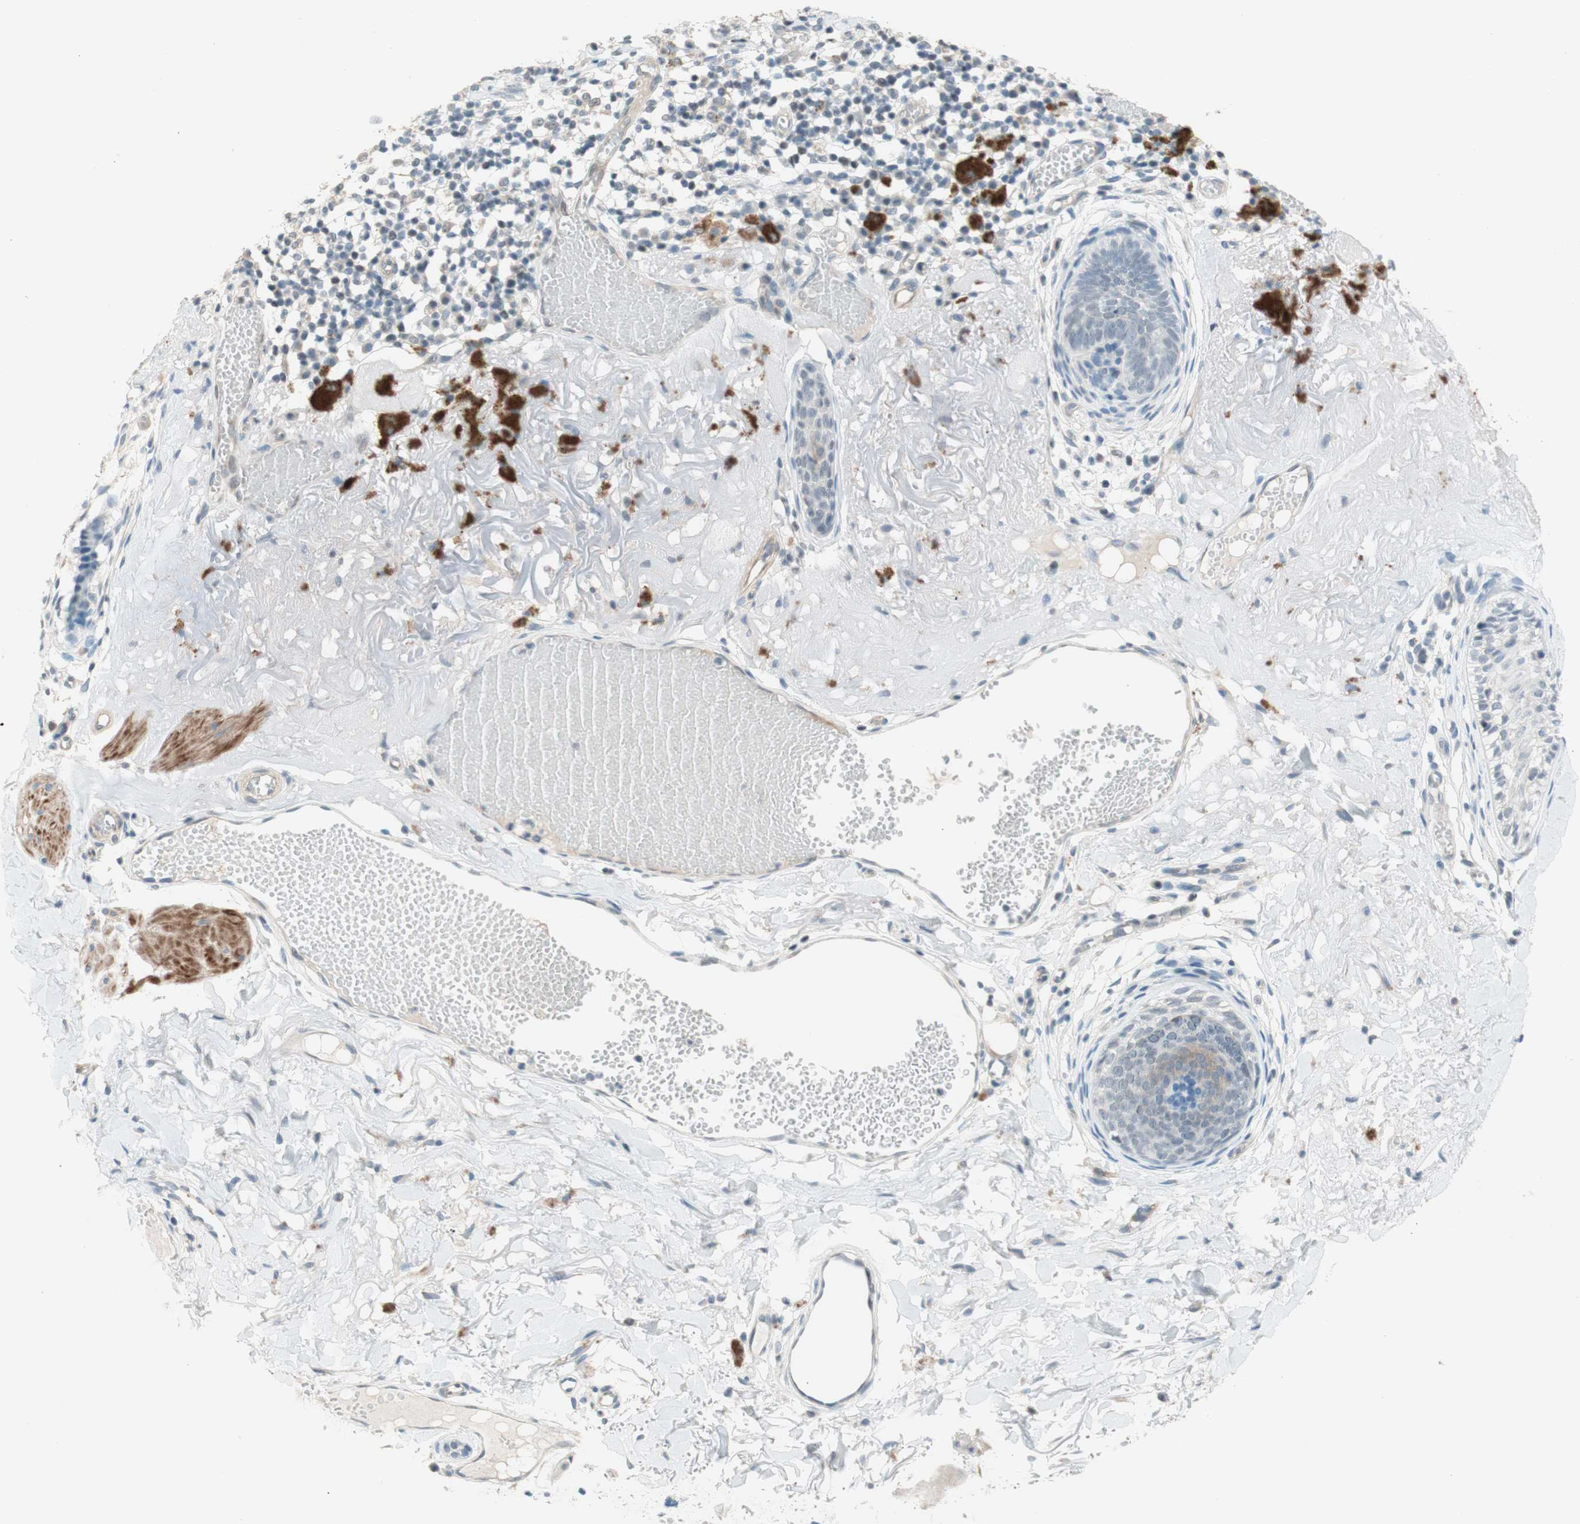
{"staining": {"intensity": "negative", "quantity": "none", "location": "none"}, "tissue": "melanoma", "cell_type": "Tumor cells", "image_type": "cancer", "snomed": [{"axis": "morphology", "description": "Malignant melanoma in situ"}, {"axis": "morphology", "description": "Malignant melanoma, NOS"}, {"axis": "topography", "description": "Skin"}], "caption": "The photomicrograph demonstrates no significant expression in tumor cells of melanoma.", "gene": "JPH1", "patient": {"sex": "female", "age": 88}}